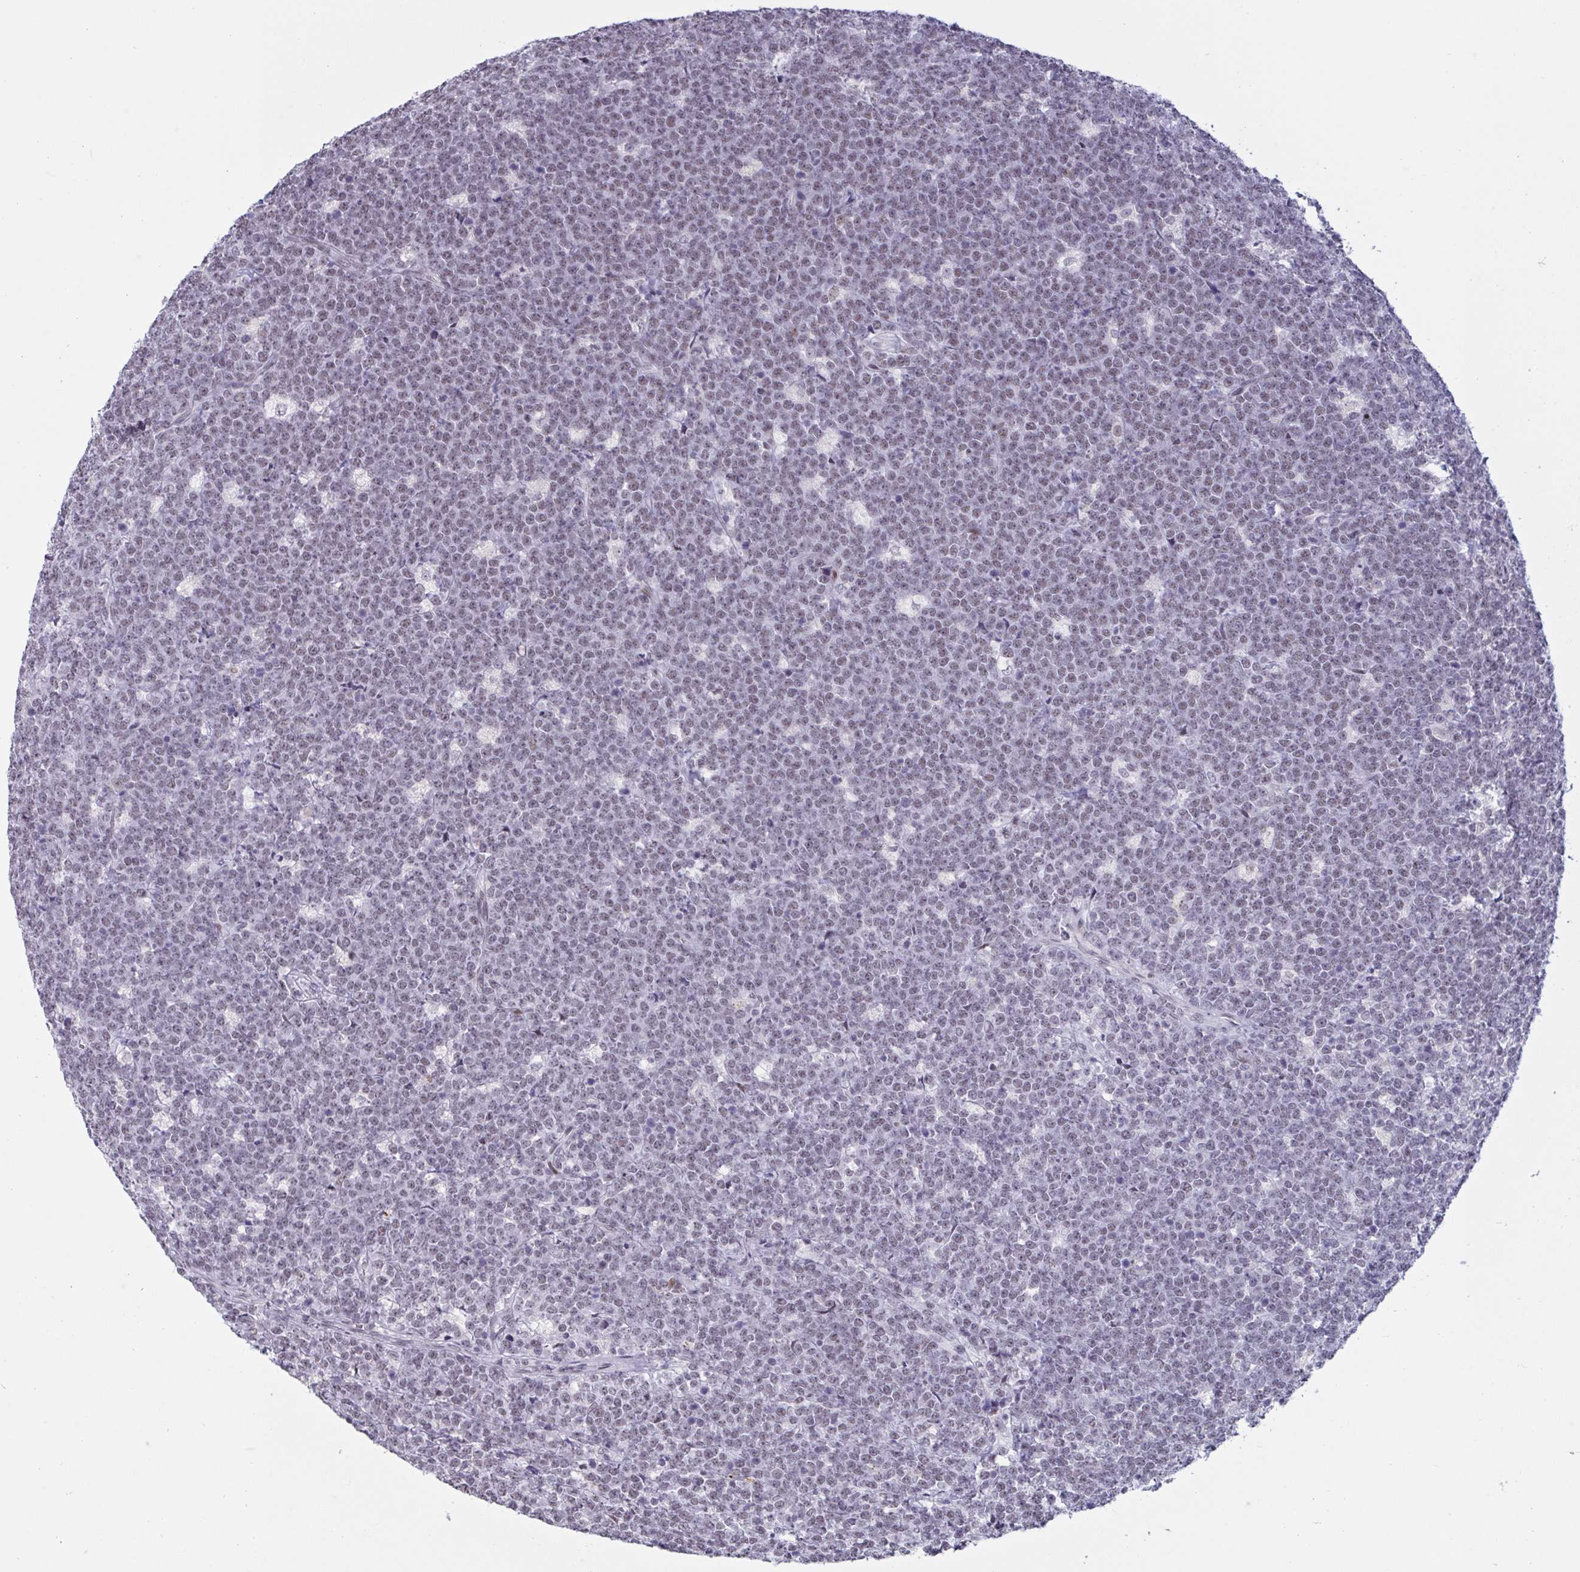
{"staining": {"intensity": "weak", "quantity": "25%-75%", "location": "nuclear"}, "tissue": "lymphoma", "cell_type": "Tumor cells", "image_type": "cancer", "snomed": [{"axis": "morphology", "description": "Malignant lymphoma, non-Hodgkin's type, High grade"}, {"axis": "topography", "description": "Small intestine"}, {"axis": "topography", "description": "Colon"}], "caption": "This image demonstrates immunohistochemistry (IHC) staining of high-grade malignant lymphoma, non-Hodgkin's type, with low weak nuclear staining in about 25%-75% of tumor cells.", "gene": "HSD17B6", "patient": {"sex": "male", "age": 8}}